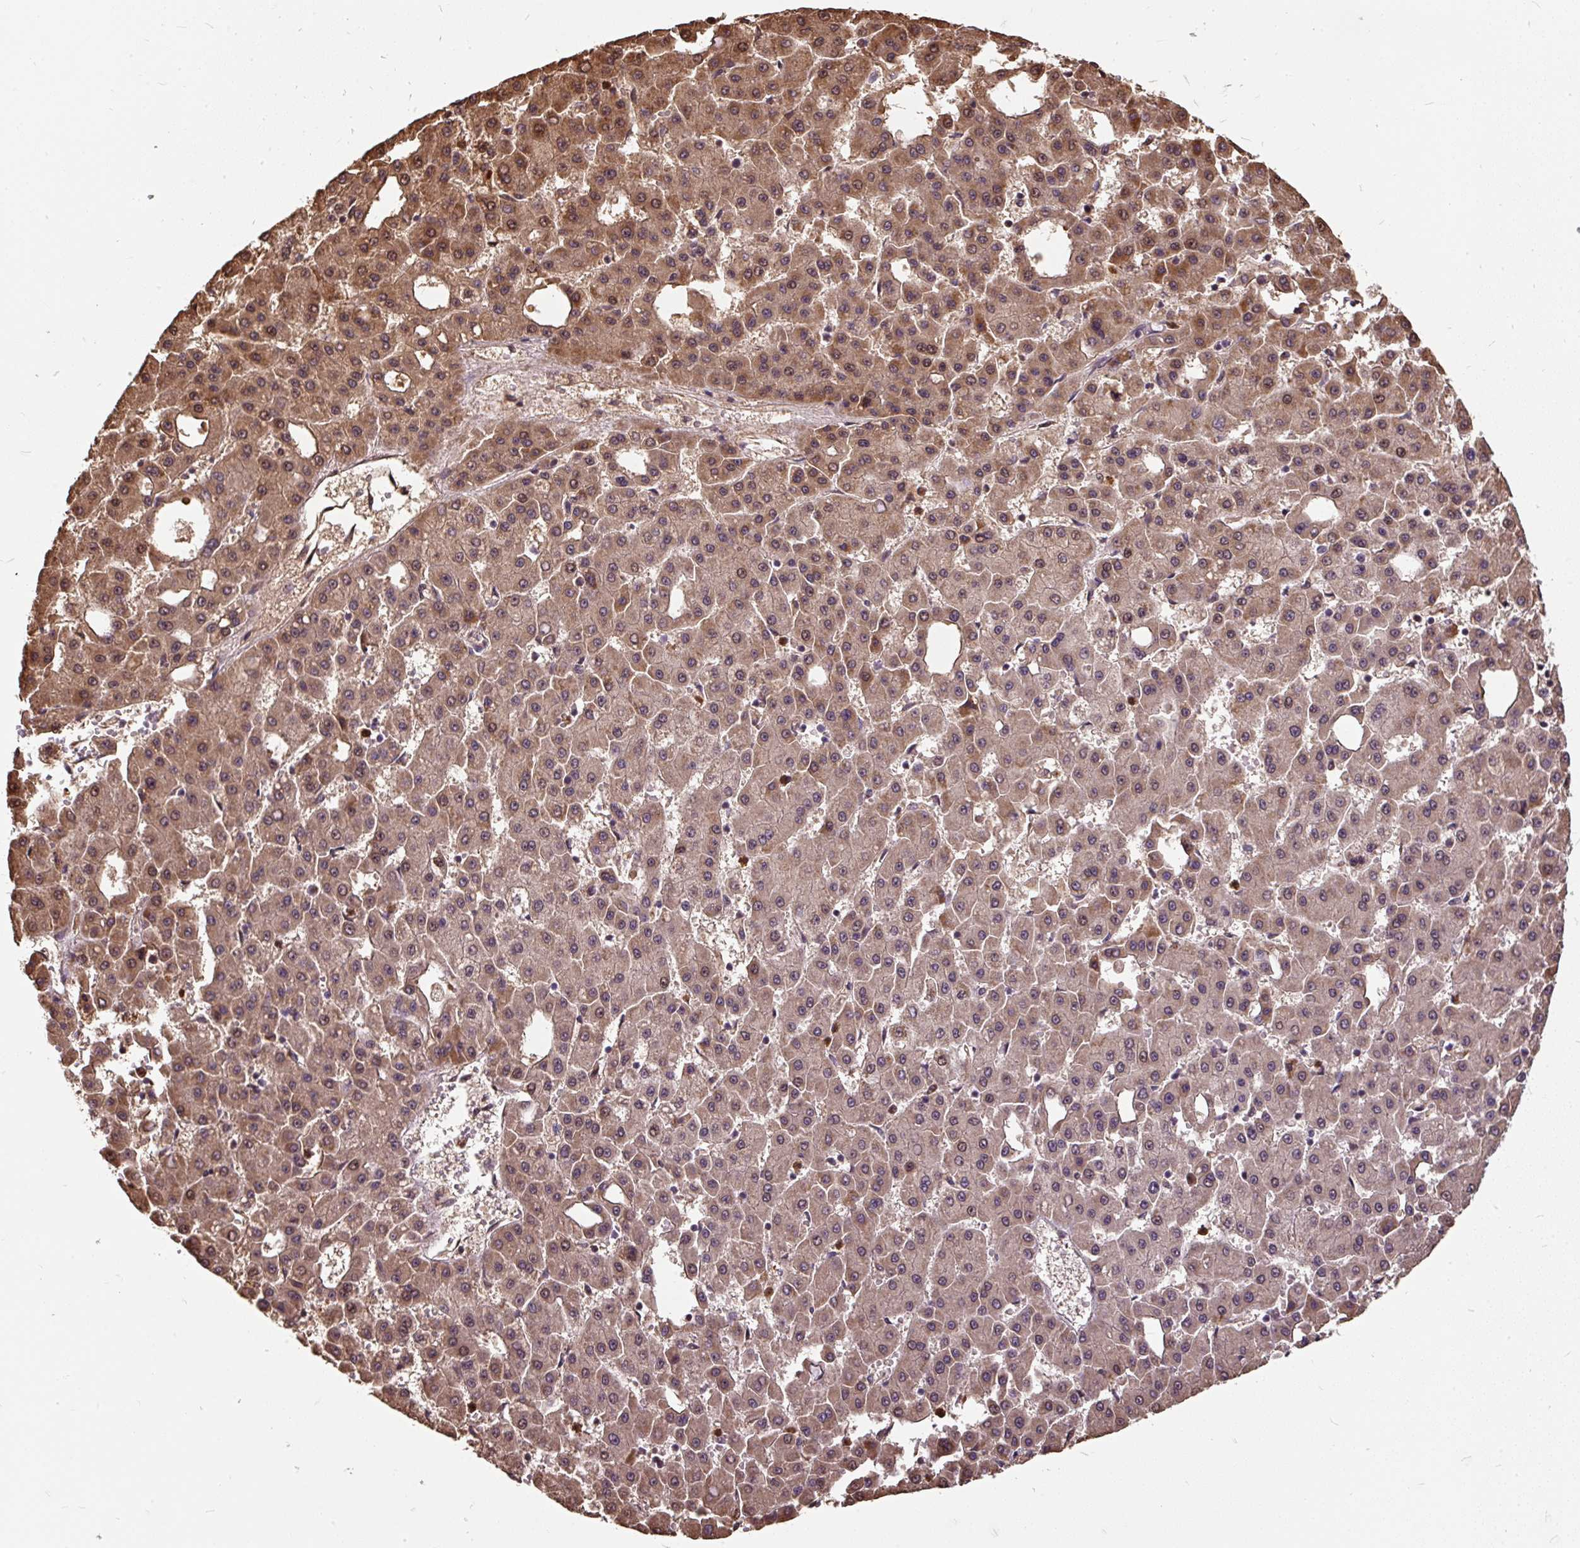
{"staining": {"intensity": "moderate", "quantity": ">75%", "location": "cytoplasmic/membranous,nuclear"}, "tissue": "liver cancer", "cell_type": "Tumor cells", "image_type": "cancer", "snomed": [{"axis": "morphology", "description": "Carcinoma, Hepatocellular, NOS"}, {"axis": "topography", "description": "Liver"}], "caption": "Tumor cells demonstrate medium levels of moderate cytoplasmic/membranous and nuclear expression in about >75% of cells in liver hepatocellular carcinoma.", "gene": "PUS7L", "patient": {"sex": "male", "age": 47}}